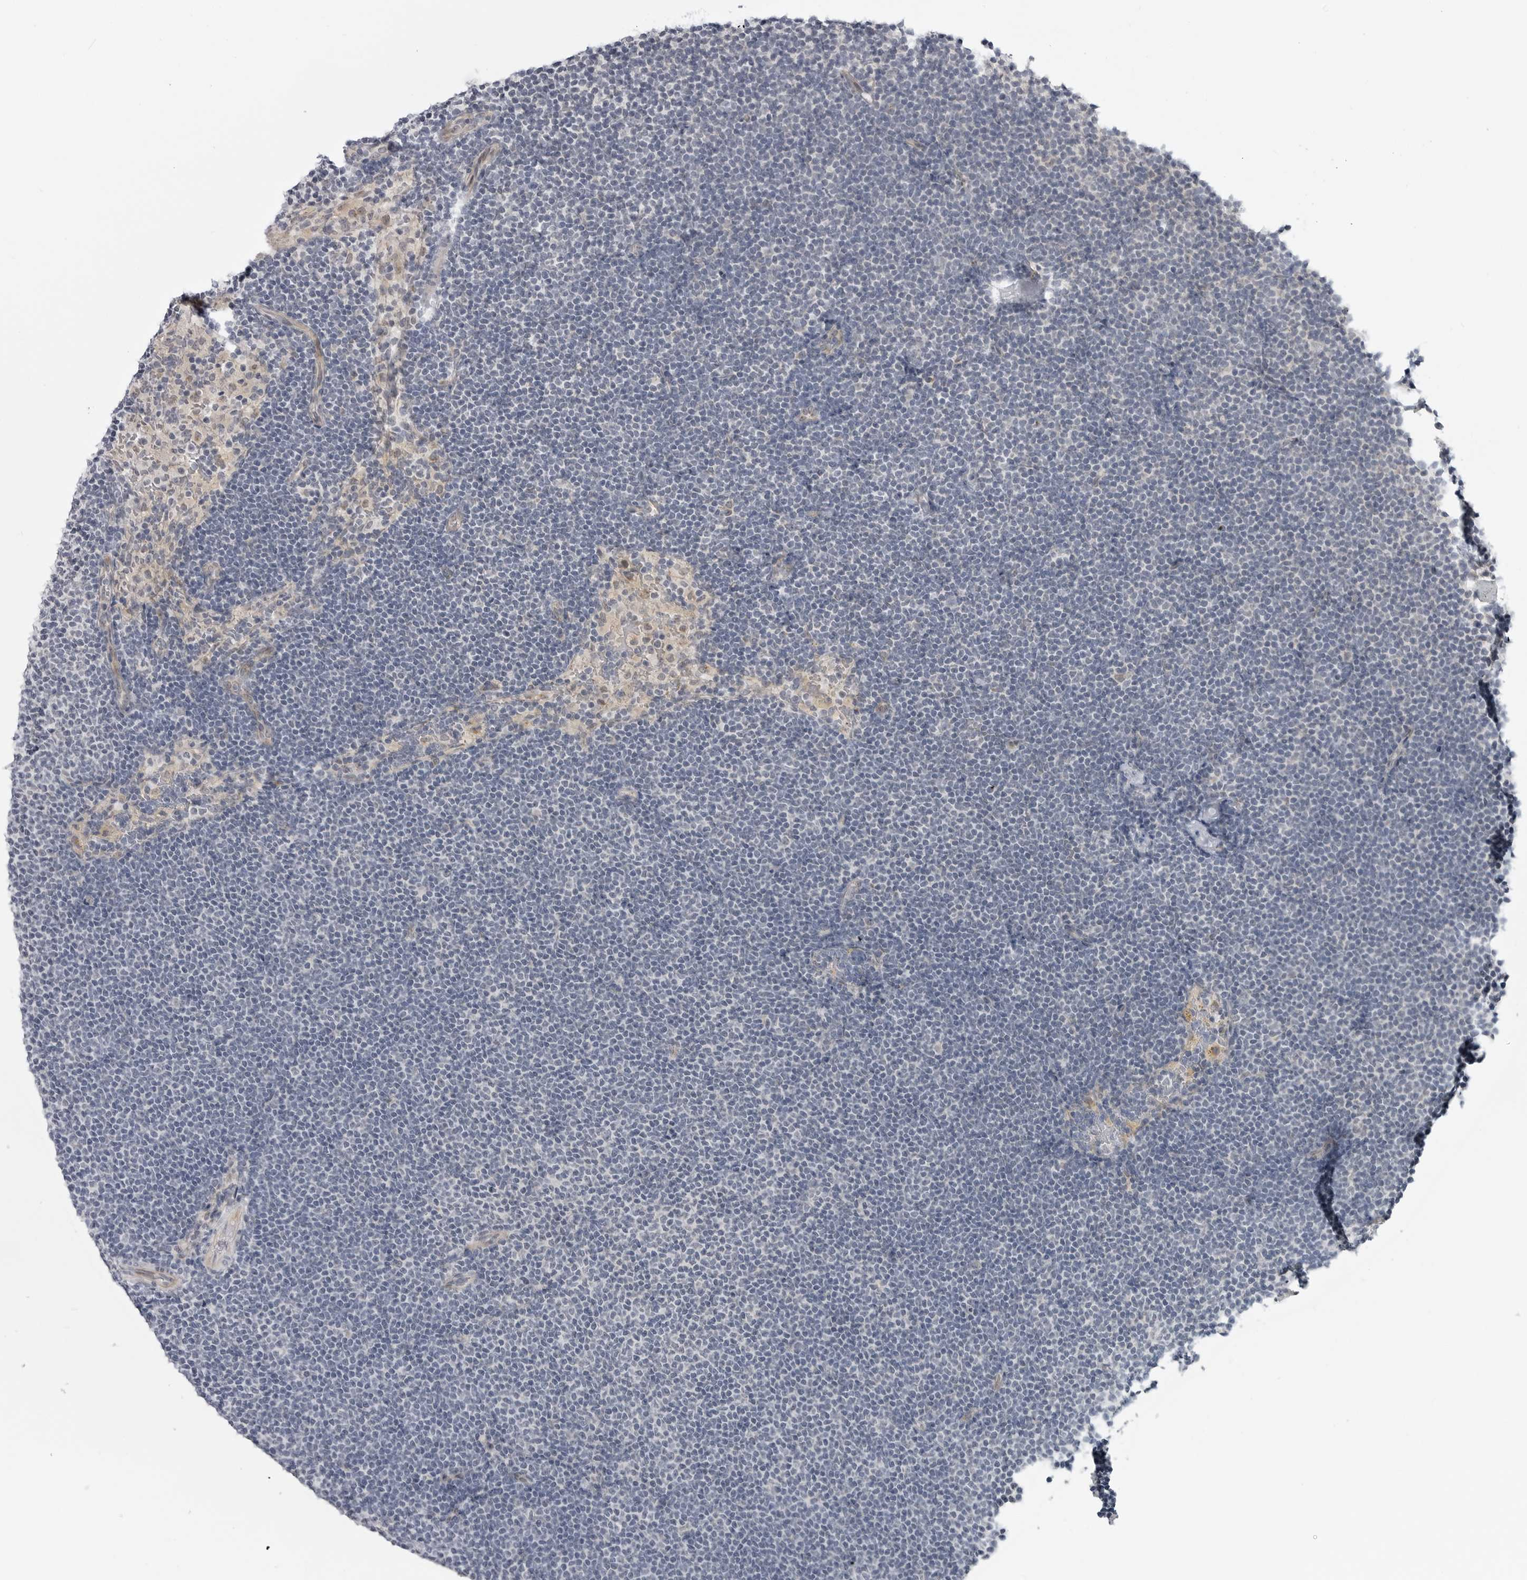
{"staining": {"intensity": "negative", "quantity": "none", "location": "none"}, "tissue": "lymphoma", "cell_type": "Tumor cells", "image_type": "cancer", "snomed": [{"axis": "morphology", "description": "Malignant lymphoma, non-Hodgkin's type, Low grade"}, {"axis": "topography", "description": "Lymph node"}], "caption": "Lymphoma was stained to show a protein in brown. There is no significant staining in tumor cells. (Stains: DAB immunohistochemistry (IHC) with hematoxylin counter stain, Microscopy: brightfield microscopy at high magnification).", "gene": "LRRC45", "patient": {"sex": "female", "age": 53}}